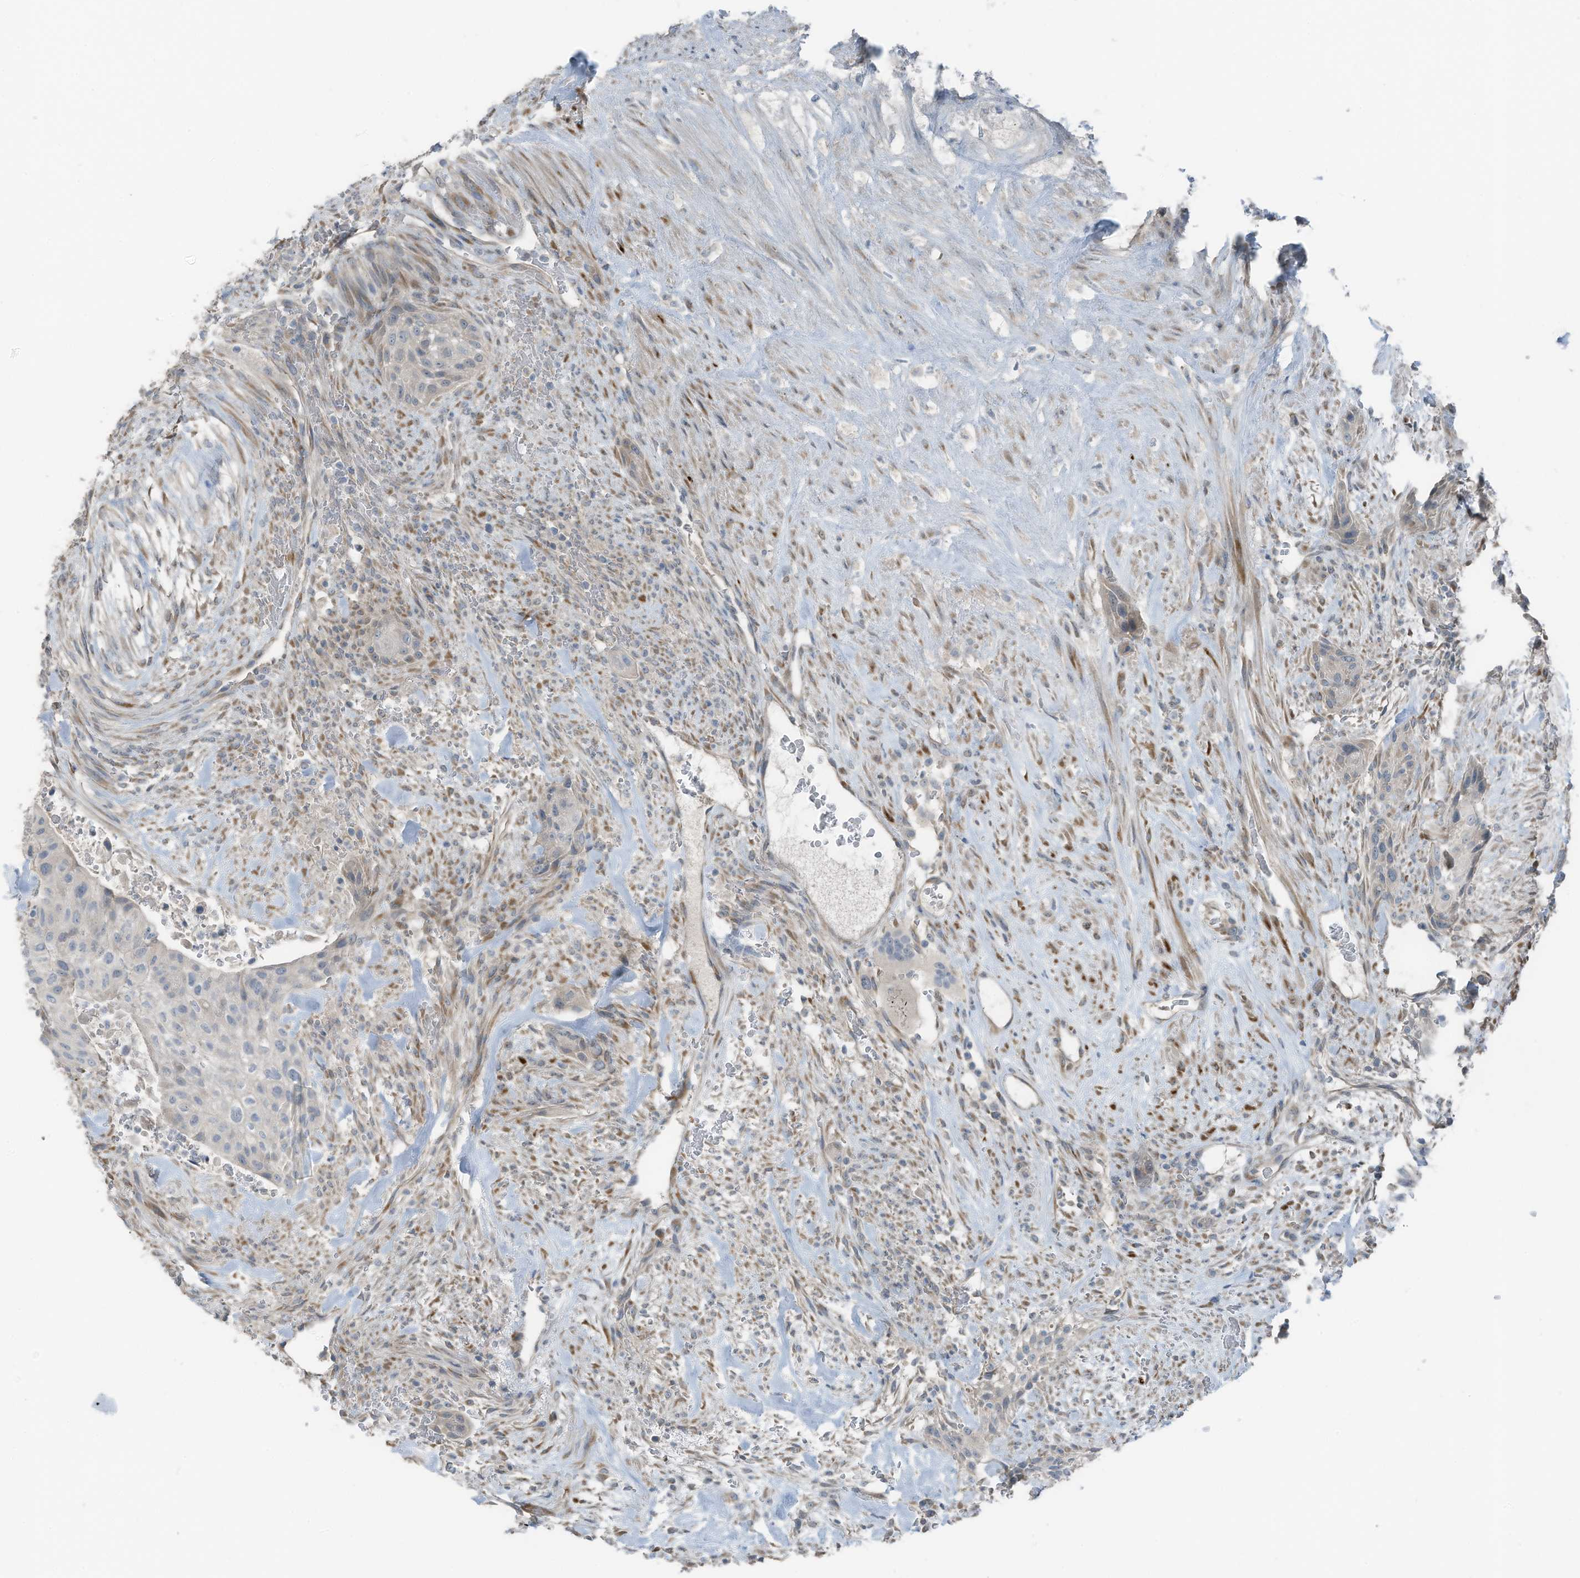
{"staining": {"intensity": "negative", "quantity": "none", "location": "none"}, "tissue": "urothelial cancer", "cell_type": "Tumor cells", "image_type": "cancer", "snomed": [{"axis": "morphology", "description": "Urothelial carcinoma, High grade"}, {"axis": "topography", "description": "Urinary bladder"}], "caption": "This is an immunohistochemistry (IHC) photomicrograph of high-grade urothelial carcinoma. There is no positivity in tumor cells.", "gene": "ARHGEF33", "patient": {"sex": "male", "age": 35}}